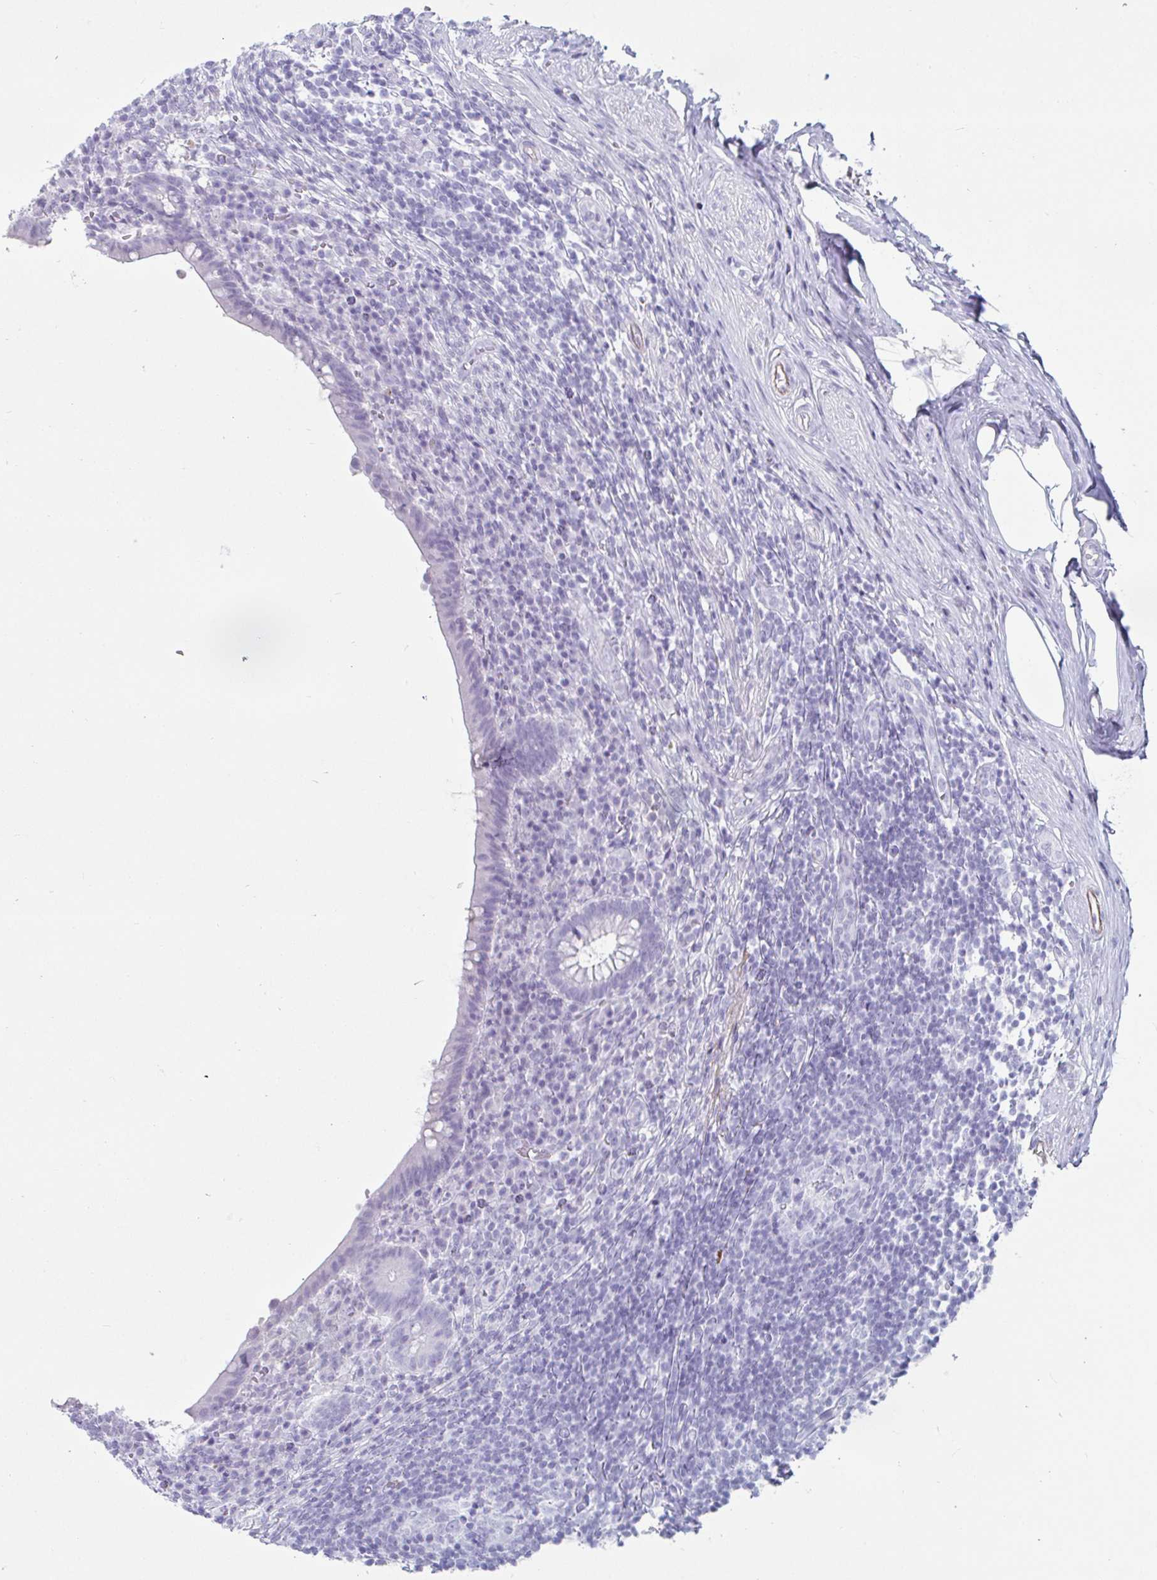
{"staining": {"intensity": "negative", "quantity": "none", "location": "none"}, "tissue": "appendix", "cell_type": "Glandular cells", "image_type": "normal", "snomed": [{"axis": "morphology", "description": "Normal tissue, NOS"}, {"axis": "topography", "description": "Appendix"}], "caption": "Glandular cells show no significant protein staining in benign appendix. Brightfield microscopy of IHC stained with DAB (brown) and hematoxylin (blue), captured at high magnification.", "gene": "CREG2", "patient": {"sex": "female", "age": 56}}